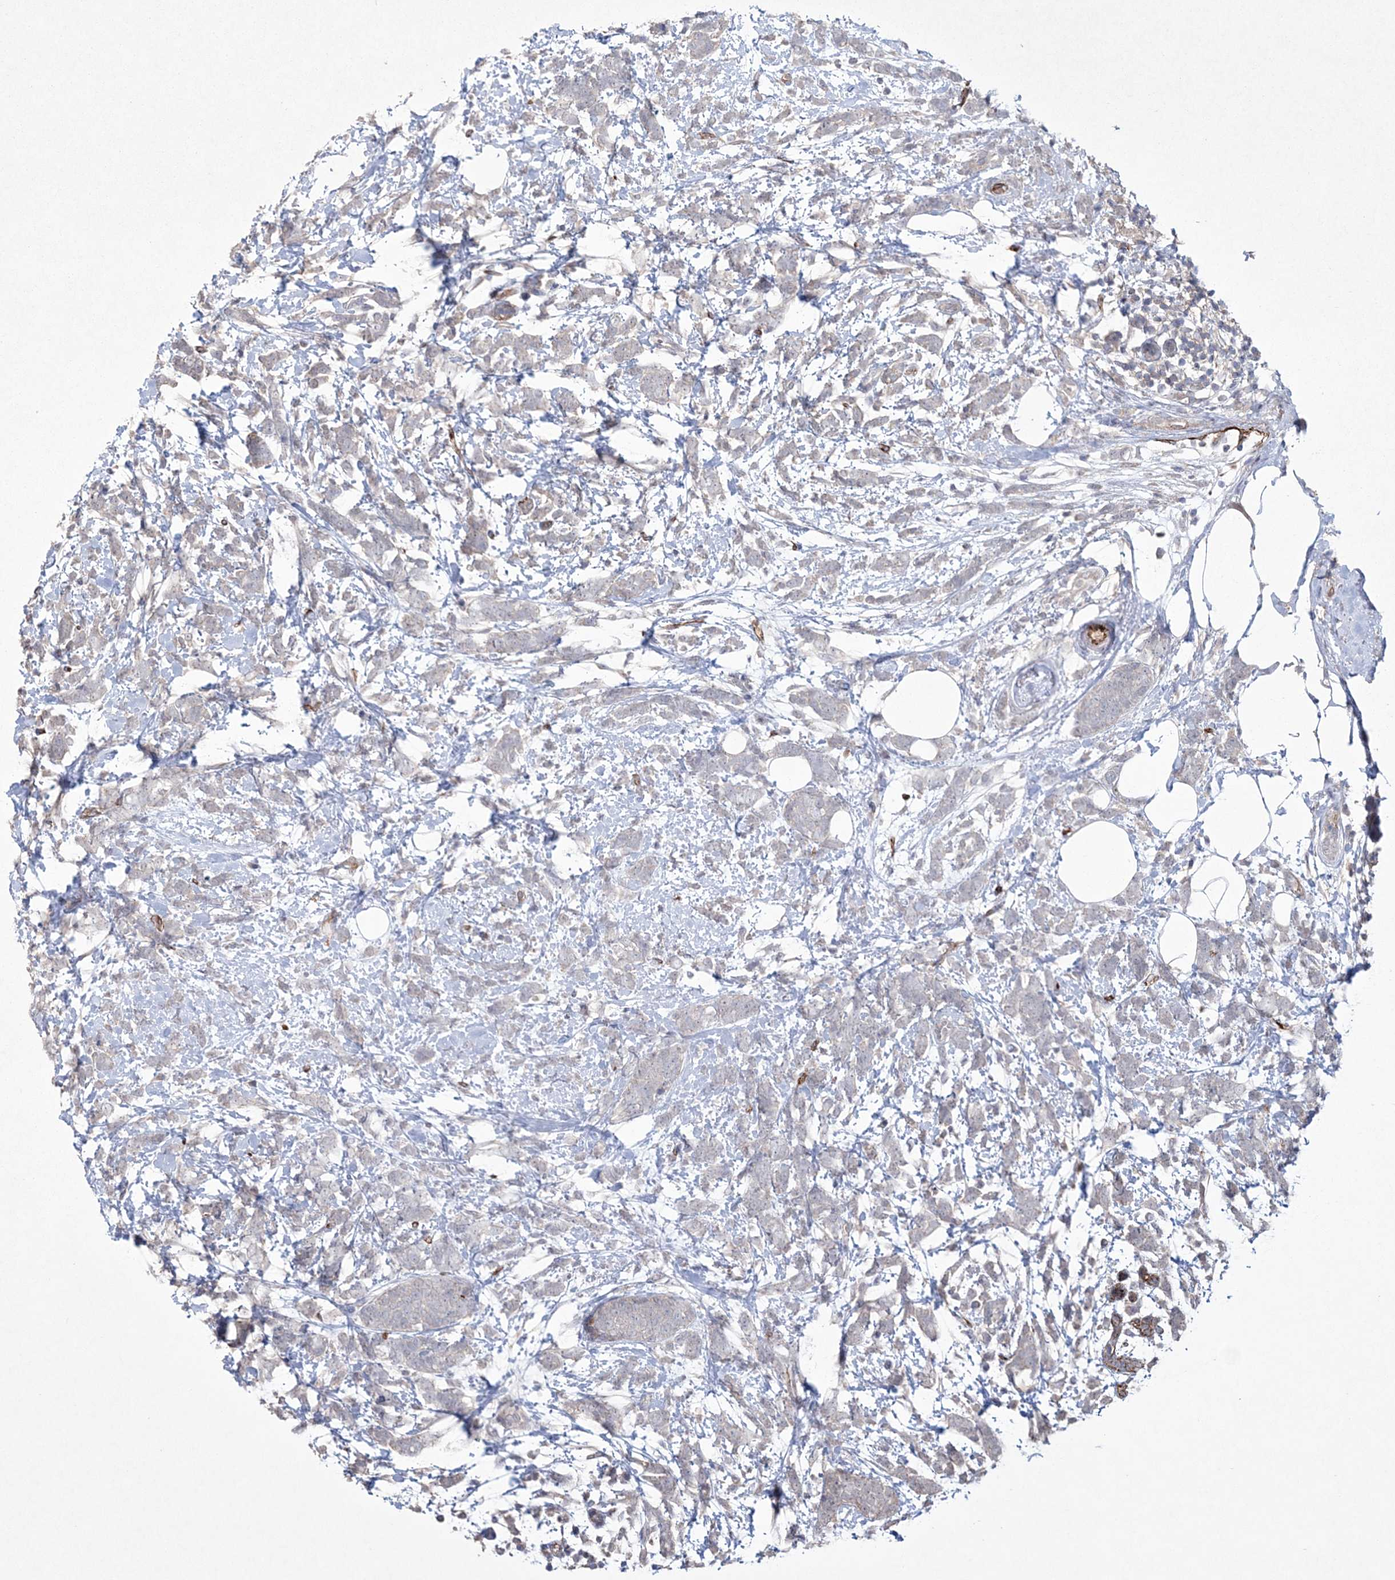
{"staining": {"intensity": "negative", "quantity": "none", "location": "none"}, "tissue": "breast cancer", "cell_type": "Tumor cells", "image_type": "cancer", "snomed": [{"axis": "morphology", "description": "Lobular carcinoma"}, {"axis": "topography", "description": "Breast"}], "caption": "High power microscopy photomicrograph of an immunohistochemistry photomicrograph of breast cancer, revealing no significant expression in tumor cells.", "gene": "DPCD", "patient": {"sex": "female", "age": 58}}